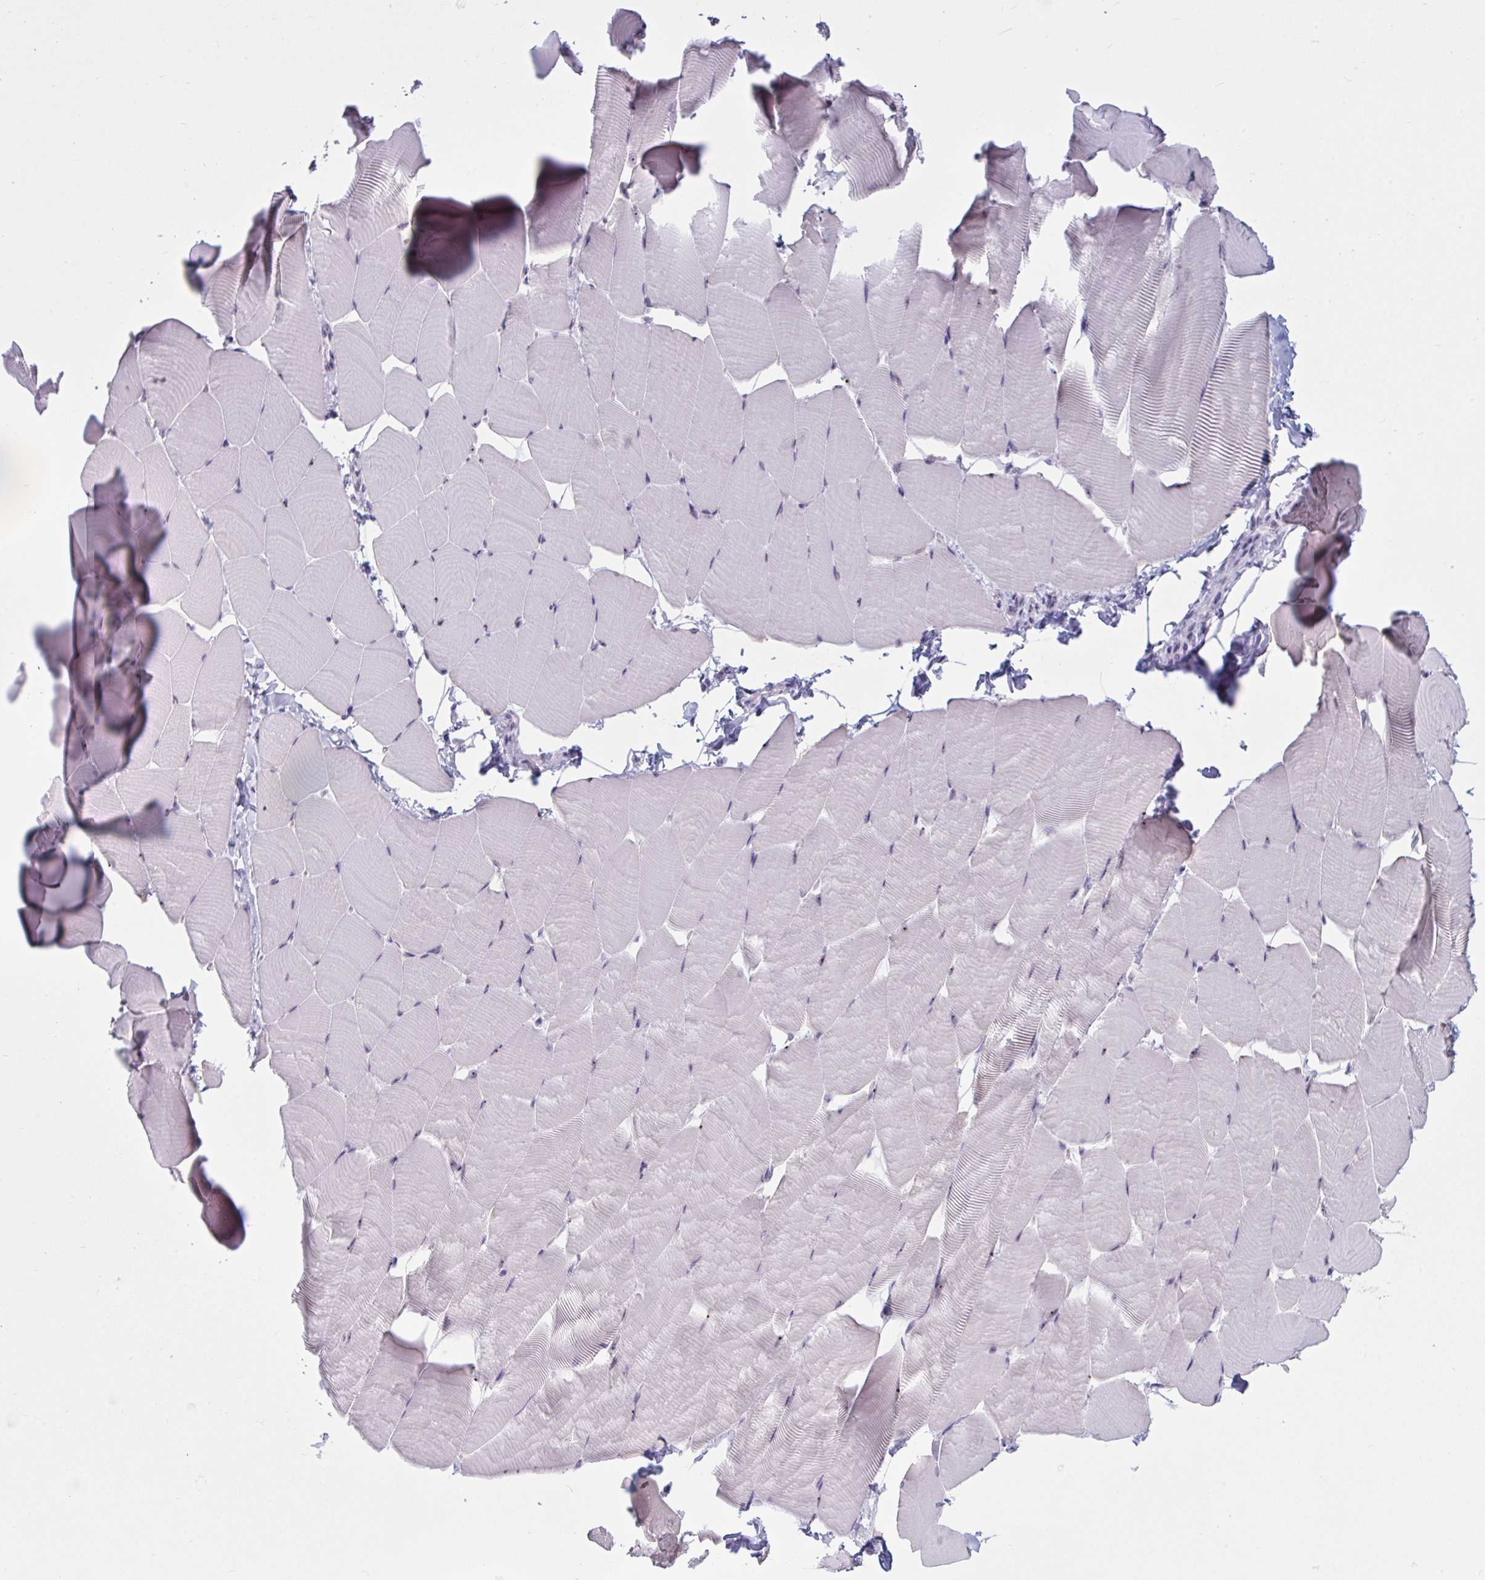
{"staining": {"intensity": "negative", "quantity": "none", "location": "none"}, "tissue": "skeletal muscle", "cell_type": "Myocytes", "image_type": "normal", "snomed": [{"axis": "morphology", "description": "Normal tissue, NOS"}, {"axis": "topography", "description": "Skeletal muscle"}], "caption": "Histopathology image shows no protein expression in myocytes of unremarkable skeletal muscle.", "gene": "TGM6", "patient": {"sex": "male", "age": 25}}